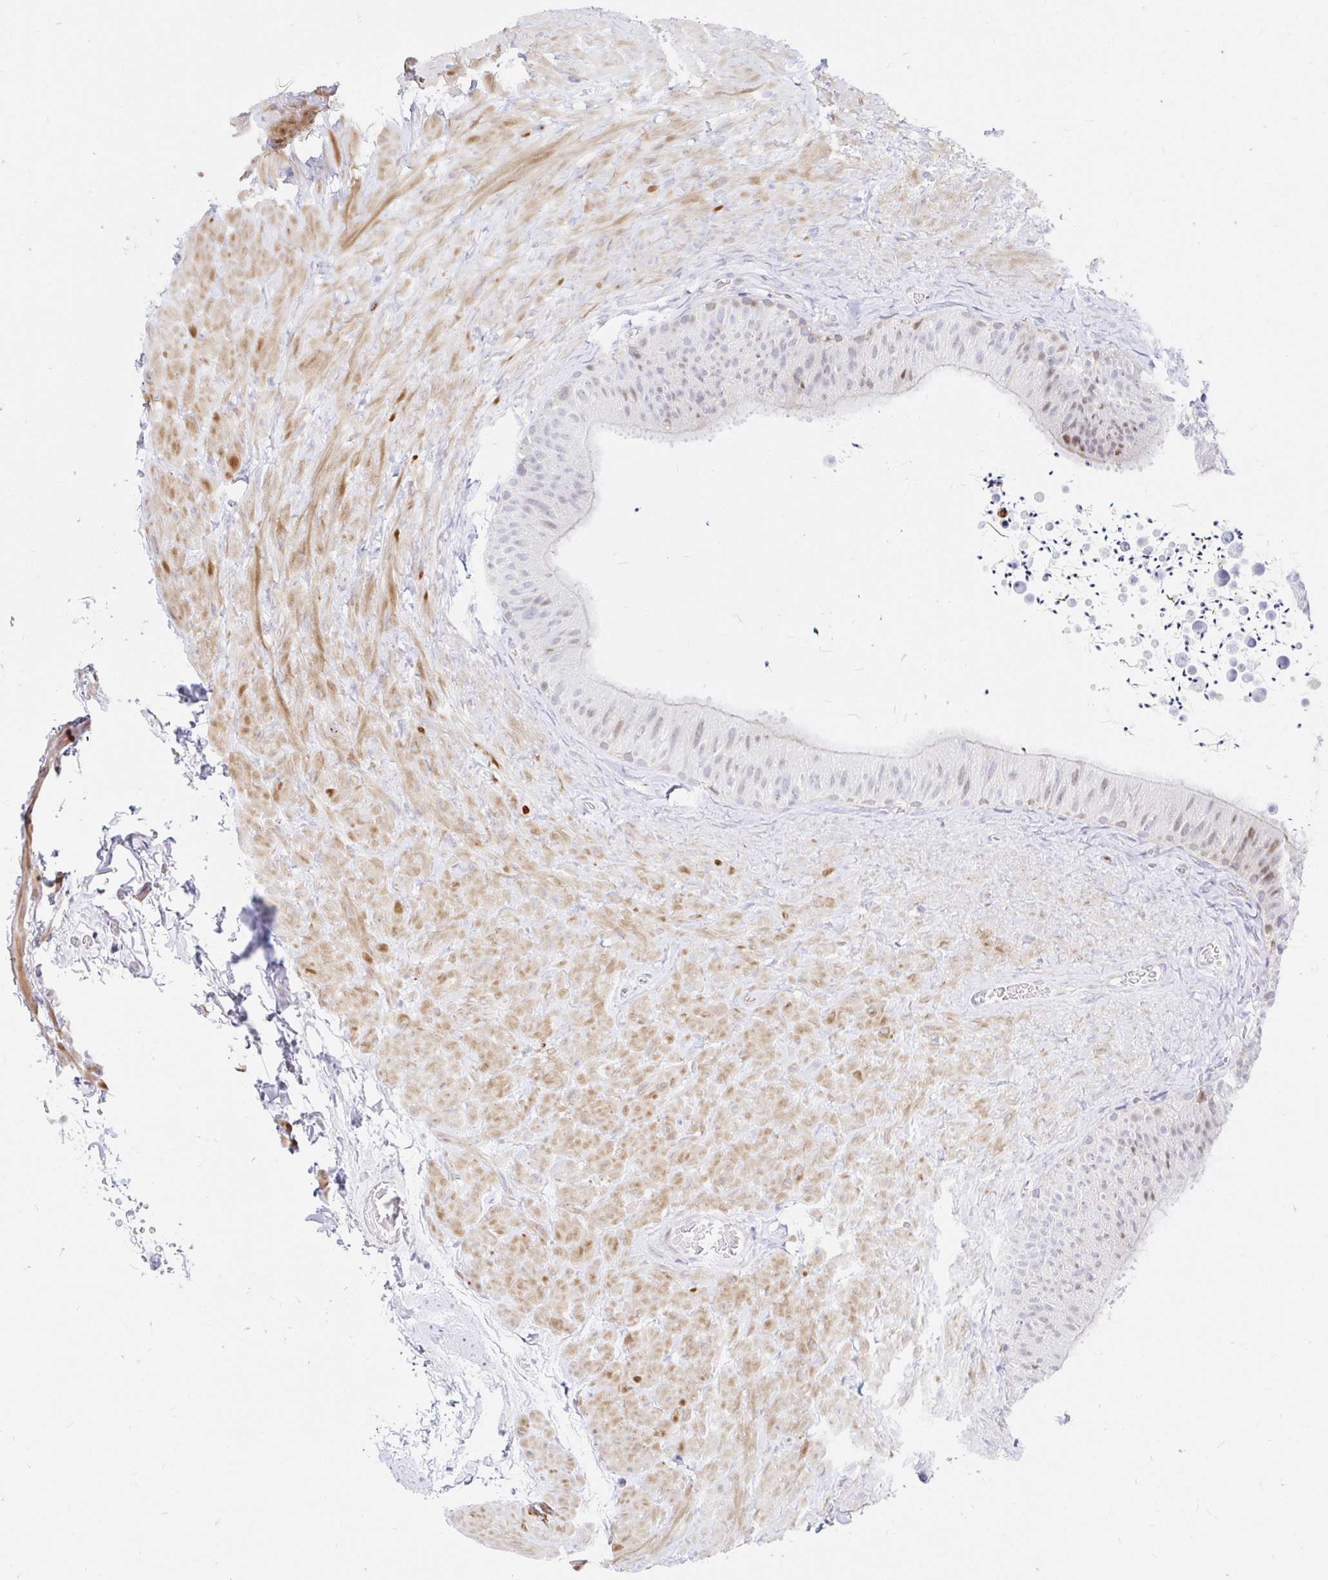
{"staining": {"intensity": "weak", "quantity": "<25%", "location": "nuclear"}, "tissue": "epididymis", "cell_type": "Glandular cells", "image_type": "normal", "snomed": [{"axis": "morphology", "description": "Normal tissue, NOS"}, {"axis": "topography", "description": "Epididymis, spermatic cord, NOS"}, {"axis": "topography", "description": "Epididymis"}], "caption": "Epididymis was stained to show a protein in brown. There is no significant expression in glandular cells. (Immunohistochemistry, brightfield microscopy, high magnification).", "gene": "HINFP", "patient": {"sex": "male", "age": 31}}